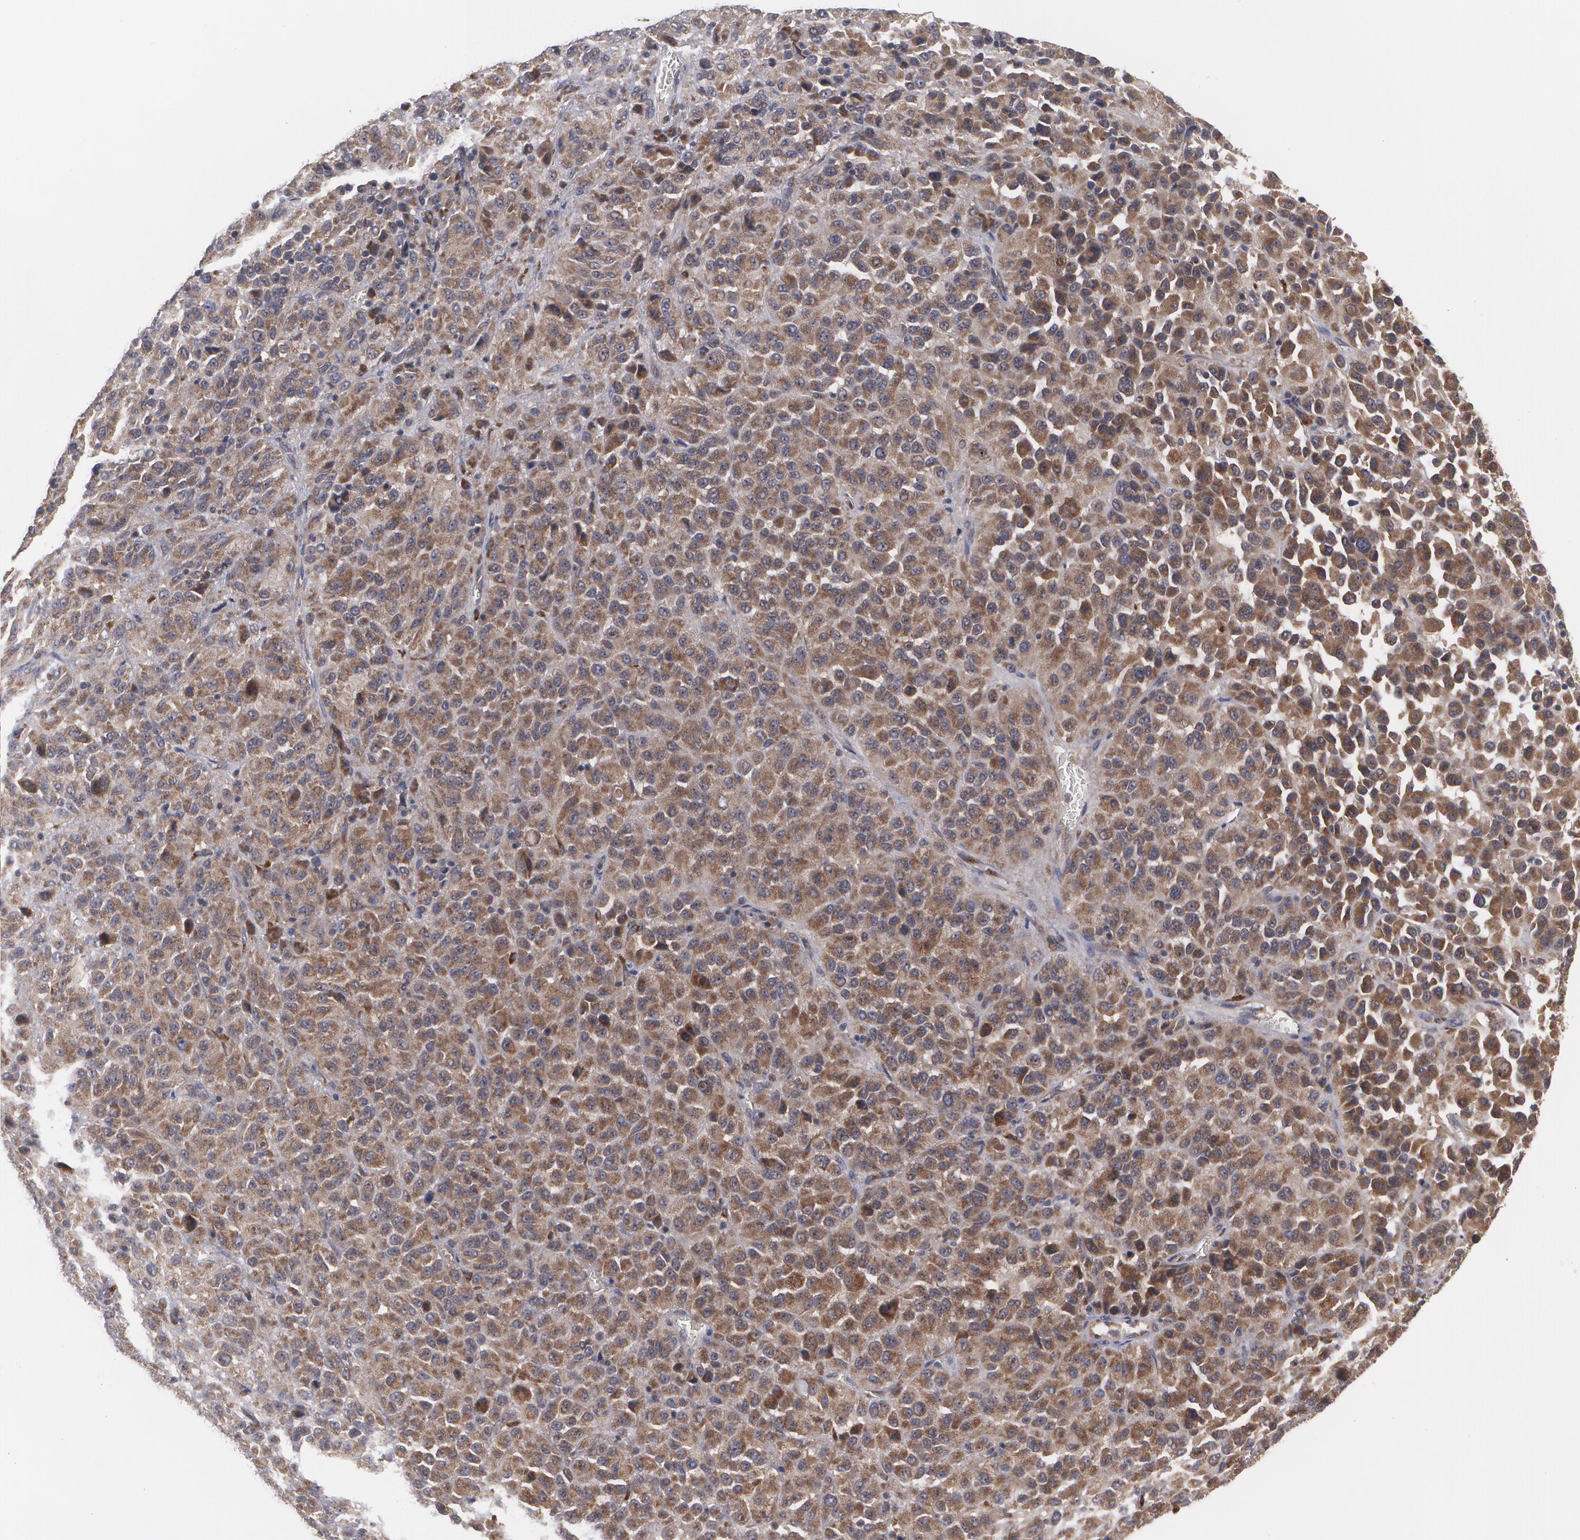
{"staining": {"intensity": "moderate", "quantity": ">75%", "location": "cytoplasmic/membranous"}, "tissue": "melanoma", "cell_type": "Tumor cells", "image_type": "cancer", "snomed": [{"axis": "morphology", "description": "Malignant melanoma, Metastatic site"}, {"axis": "topography", "description": "Lung"}], "caption": "High-magnification brightfield microscopy of malignant melanoma (metastatic site) stained with DAB (3,3'-diaminobenzidine) (brown) and counterstained with hematoxylin (blue). tumor cells exhibit moderate cytoplasmic/membranous staining is appreciated in approximately>75% of cells.", "gene": "BMP6", "patient": {"sex": "male", "age": 64}}